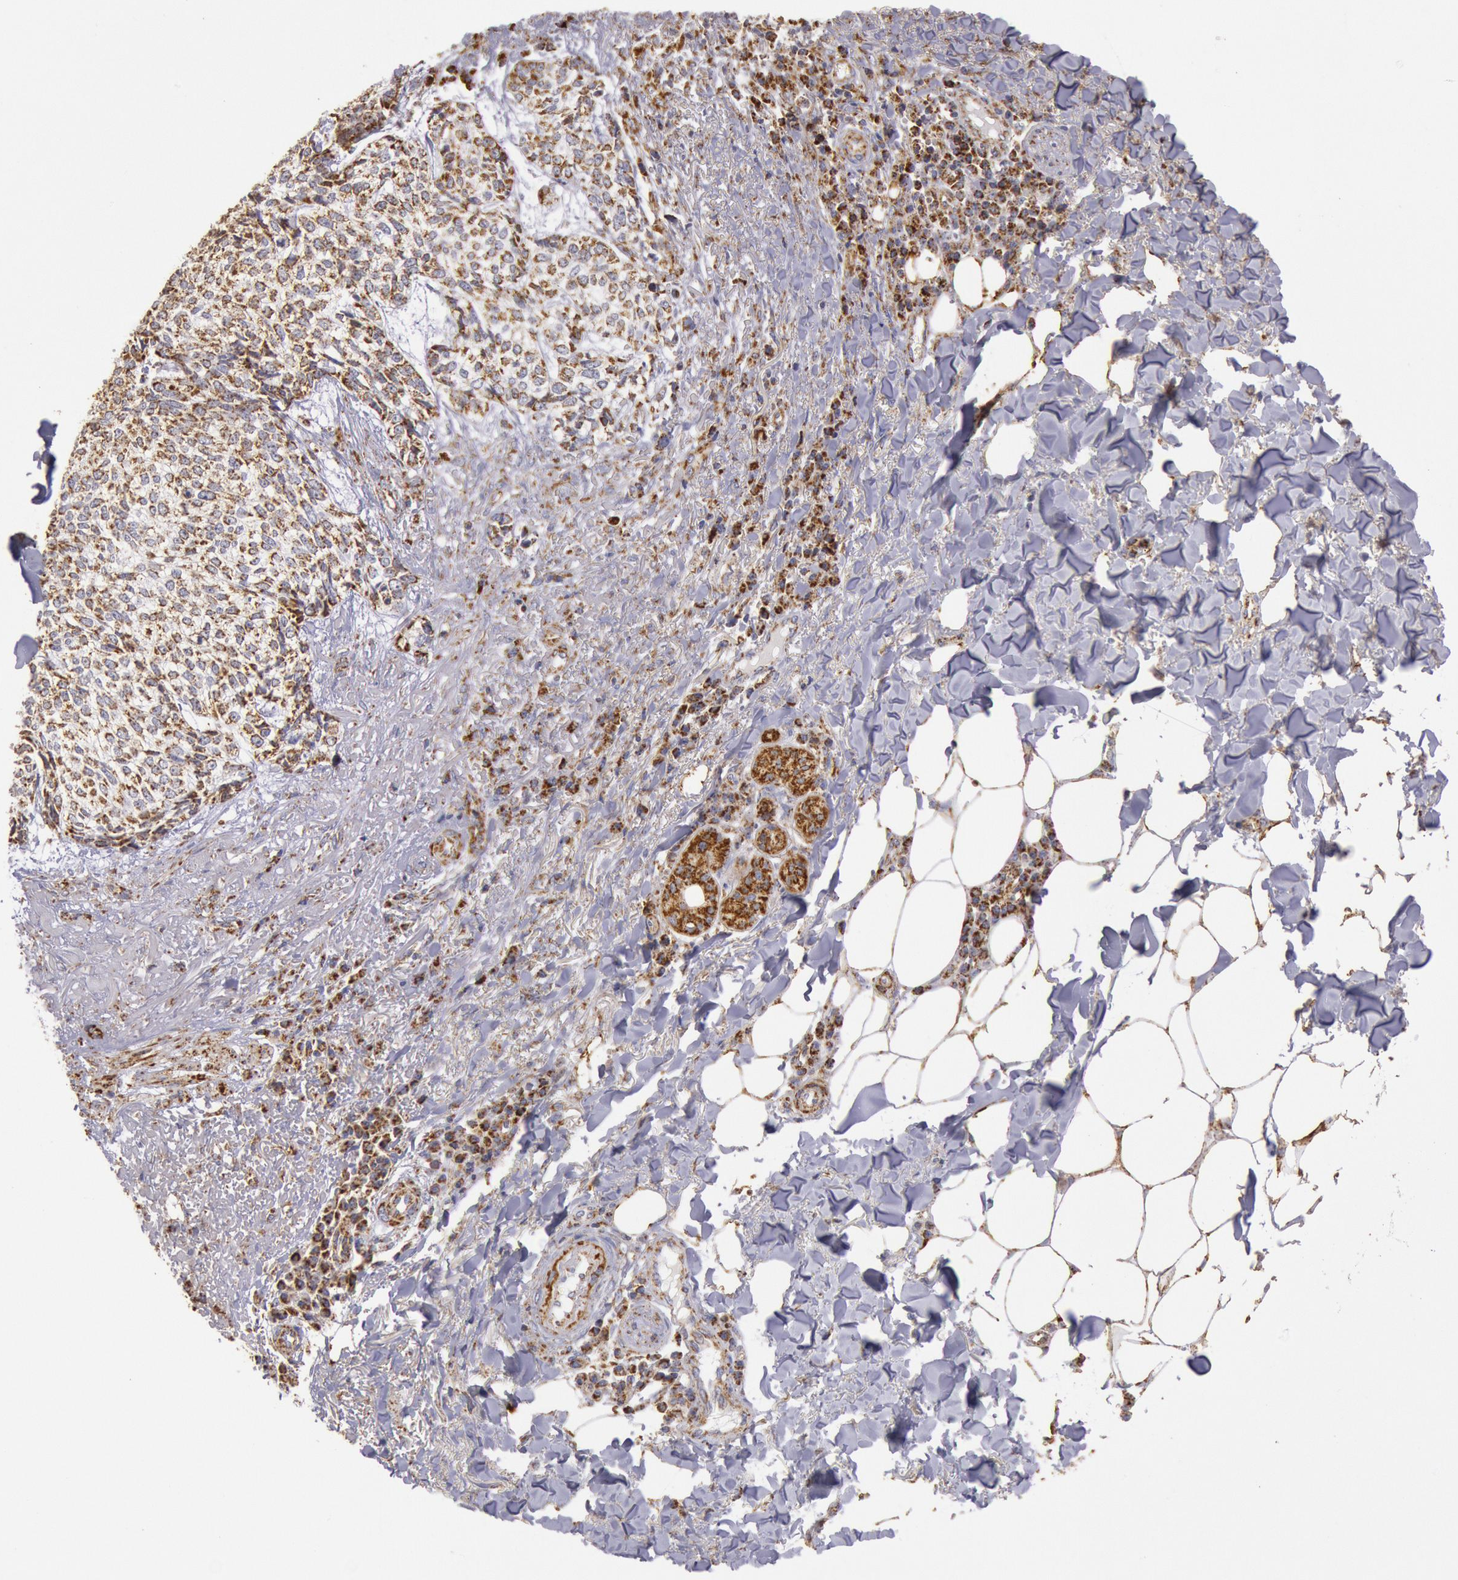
{"staining": {"intensity": "moderate", "quantity": ">75%", "location": "cytoplasmic/membranous"}, "tissue": "skin cancer", "cell_type": "Tumor cells", "image_type": "cancer", "snomed": [{"axis": "morphology", "description": "Basal cell carcinoma"}, {"axis": "topography", "description": "Skin"}], "caption": "Protein expression analysis of skin cancer demonstrates moderate cytoplasmic/membranous staining in approximately >75% of tumor cells. (DAB = brown stain, brightfield microscopy at high magnification).", "gene": "CYC1", "patient": {"sex": "female", "age": 89}}